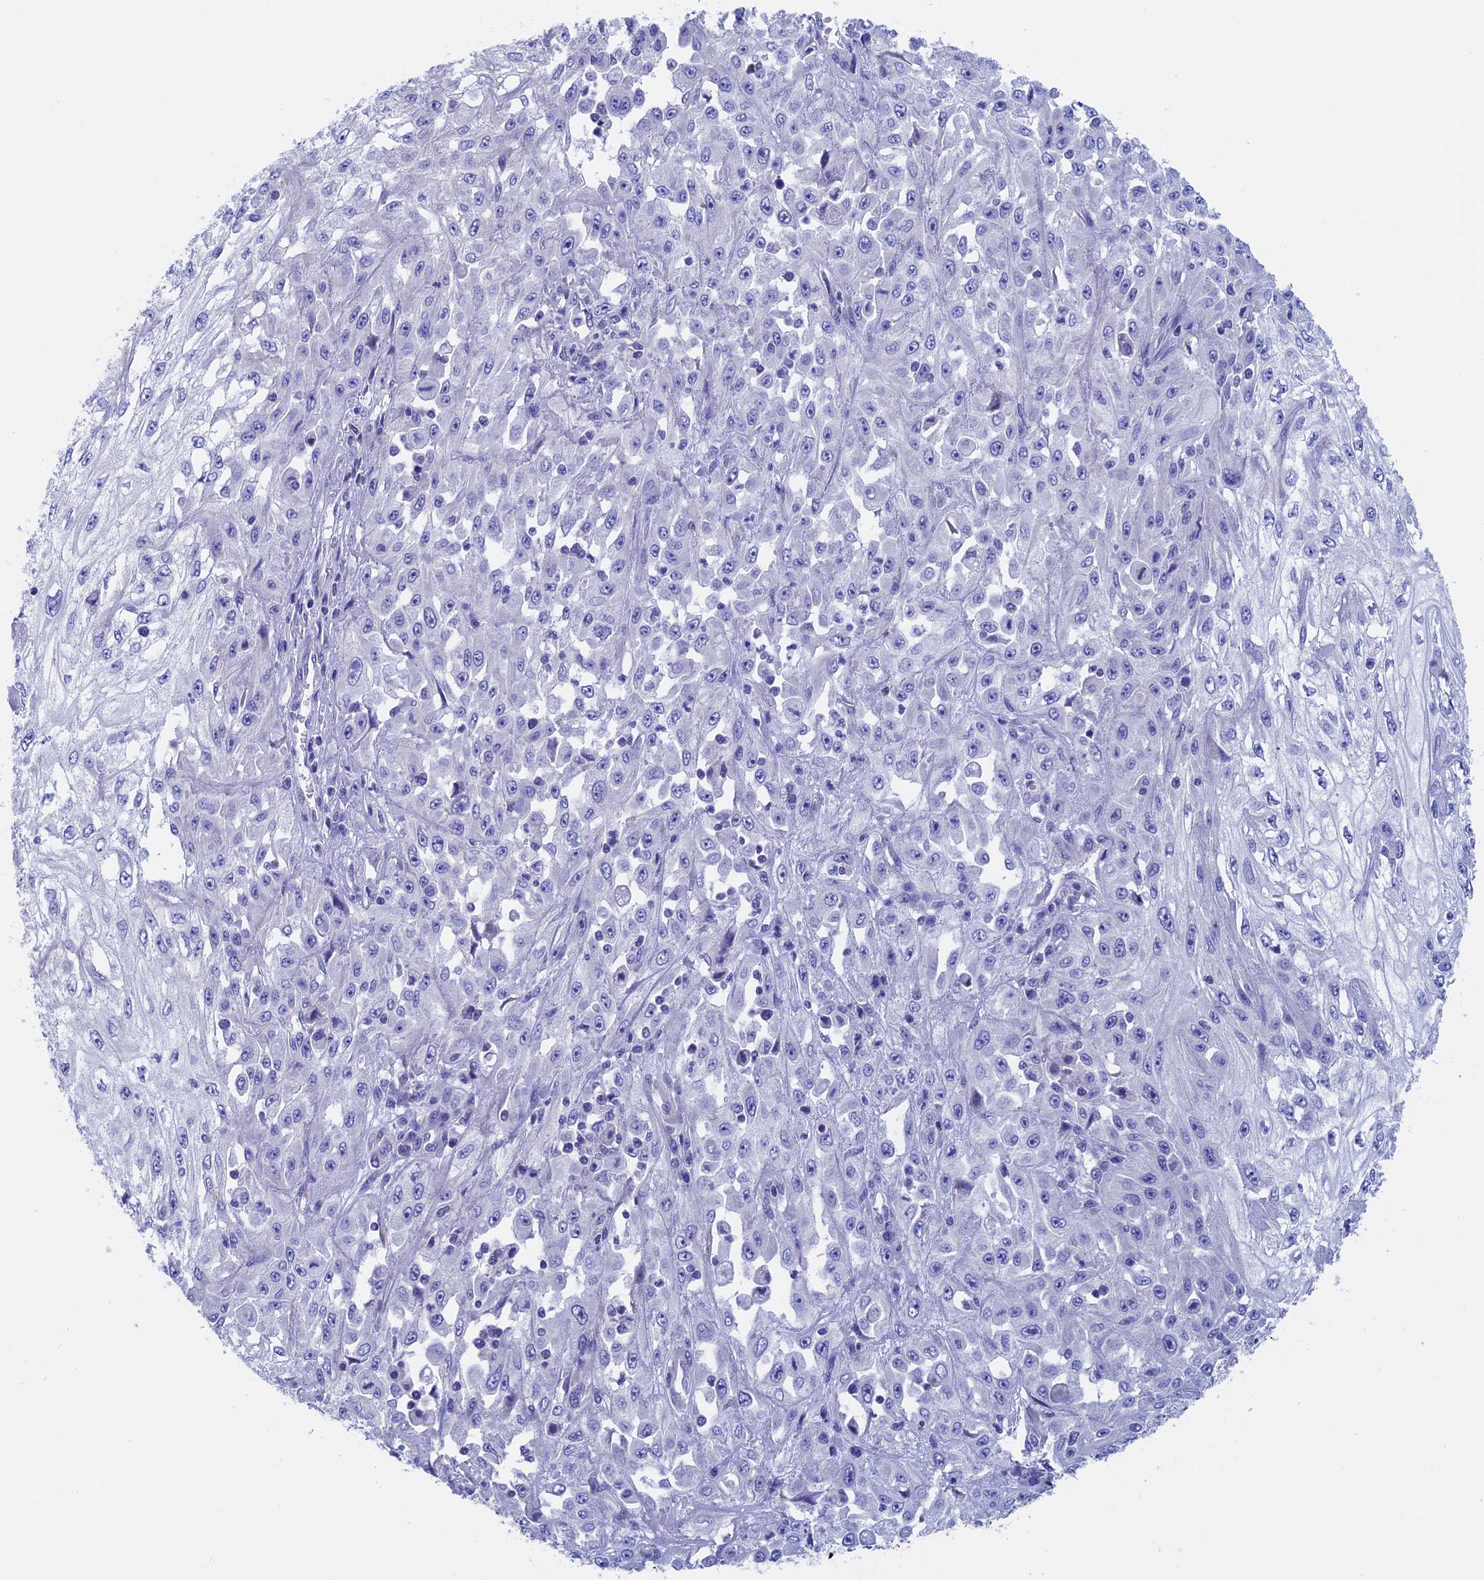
{"staining": {"intensity": "negative", "quantity": "none", "location": "none"}, "tissue": "skin cancer", "cell_type": "Tumor cells", "image_type": "cancer", "snomed": [{"axis": "morphology", "description": "Squamous cell carcinoma, NOS"}, {"axis": "morphology", "description": "Squamous cell carcinoma, metastatic, NOS"}, {"axis": "topography", "description": "Skin"}, {"axis": "topography", "description": "Lymph node"}], "caption": "Immunohistochemistry of human metastatic squamous cell carcinoma (skin) demonstrates no positivity in tumor cells.", "gene": "SEPTIN1", "patient": {"sex": "male", "age": 75}}